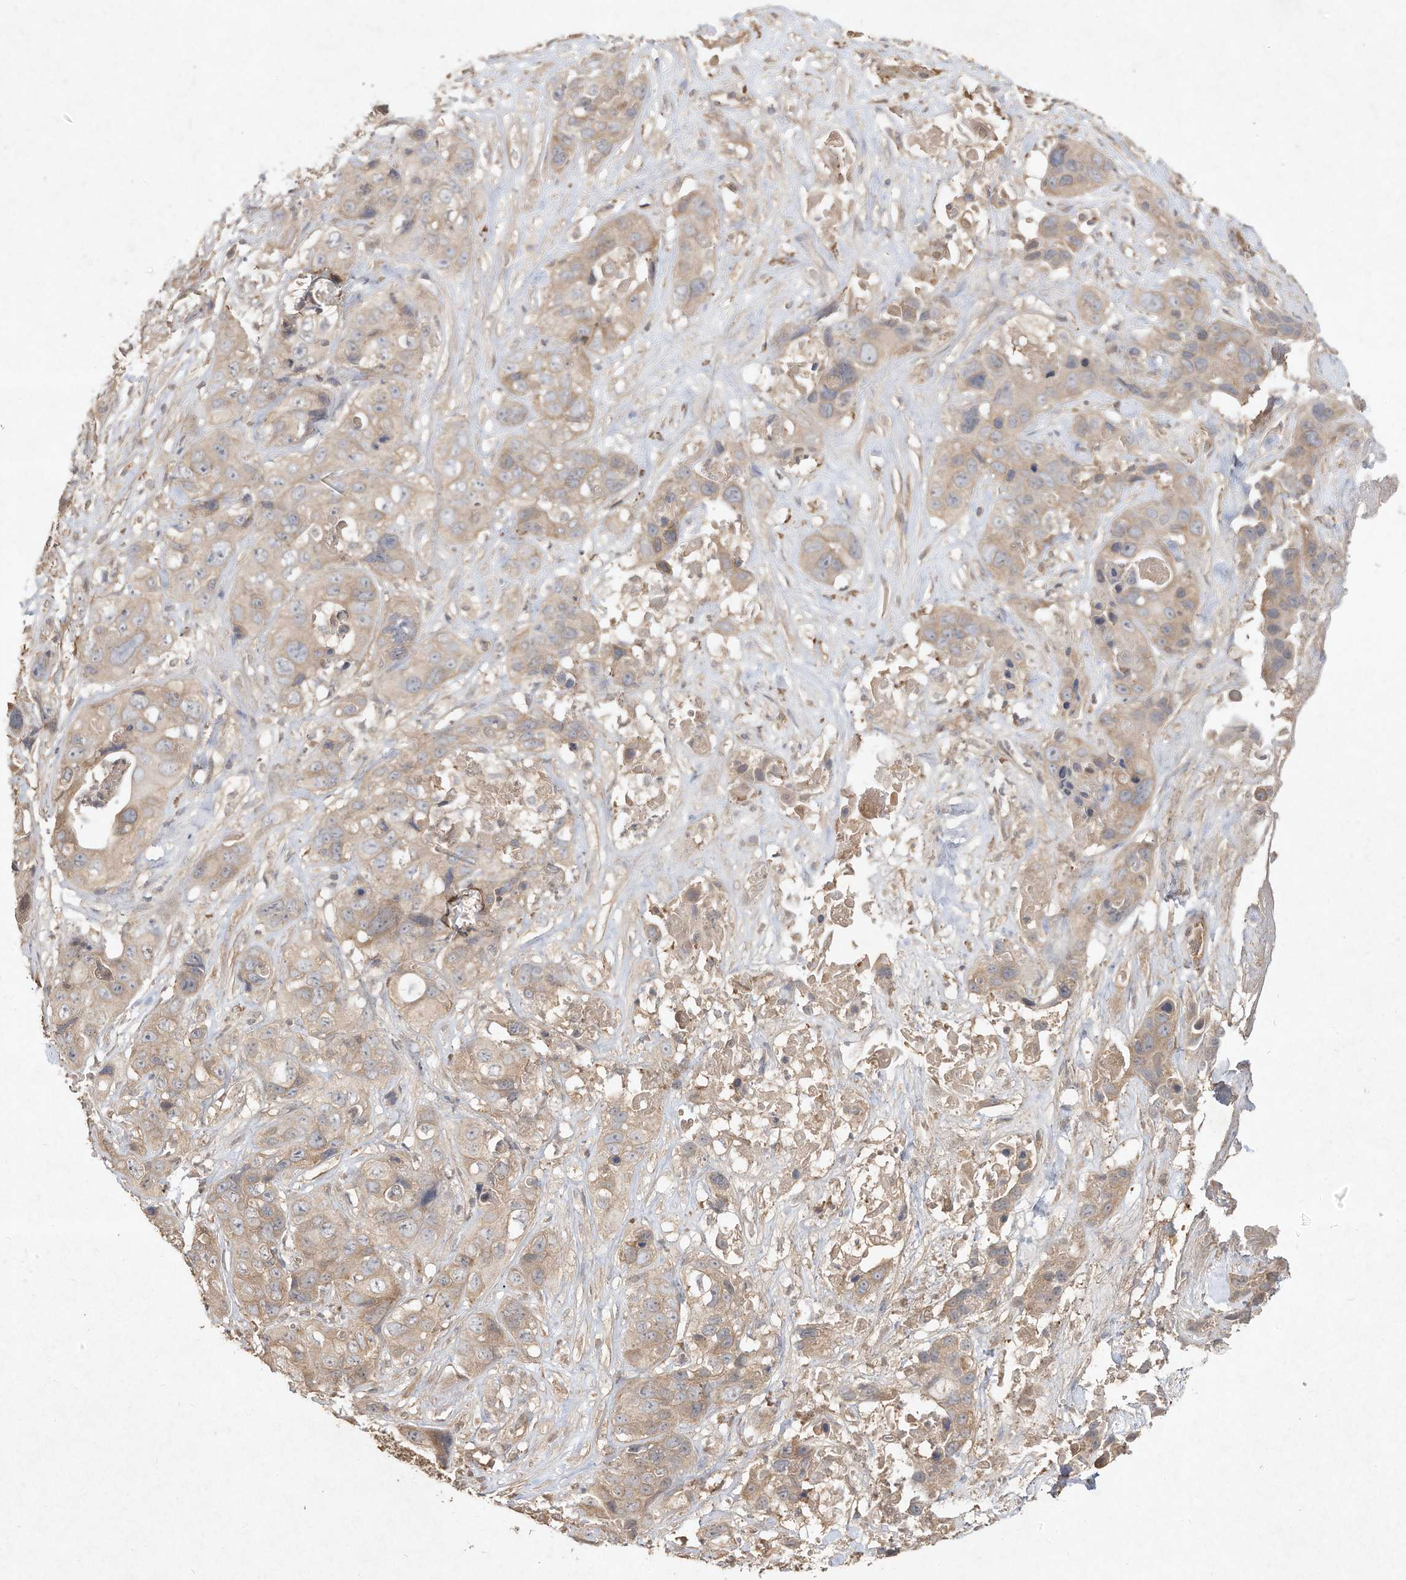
{"staining": {"intensity": "weak", "quantity": ">75%", "location": "cytoplasmic/membranous"}, "tissue": "liver cancer", "cell_type": "Tumor cells", "image_type": "cancer", "snomed": [{"axis": "morphology", "description": "Cholangiocarcinoma"}, {"axis": "topography", "description": "Liver"}], "caption": "Protein positivity by immunohistochemistry (IHC) exhibits weak cytoplasmic/membranous staining in about >75% of tumor cells in liver cancer (cholangiocarcinoma).", "gene": "DYNC1I2", "patient": {"sex": "female", "age": 61}}